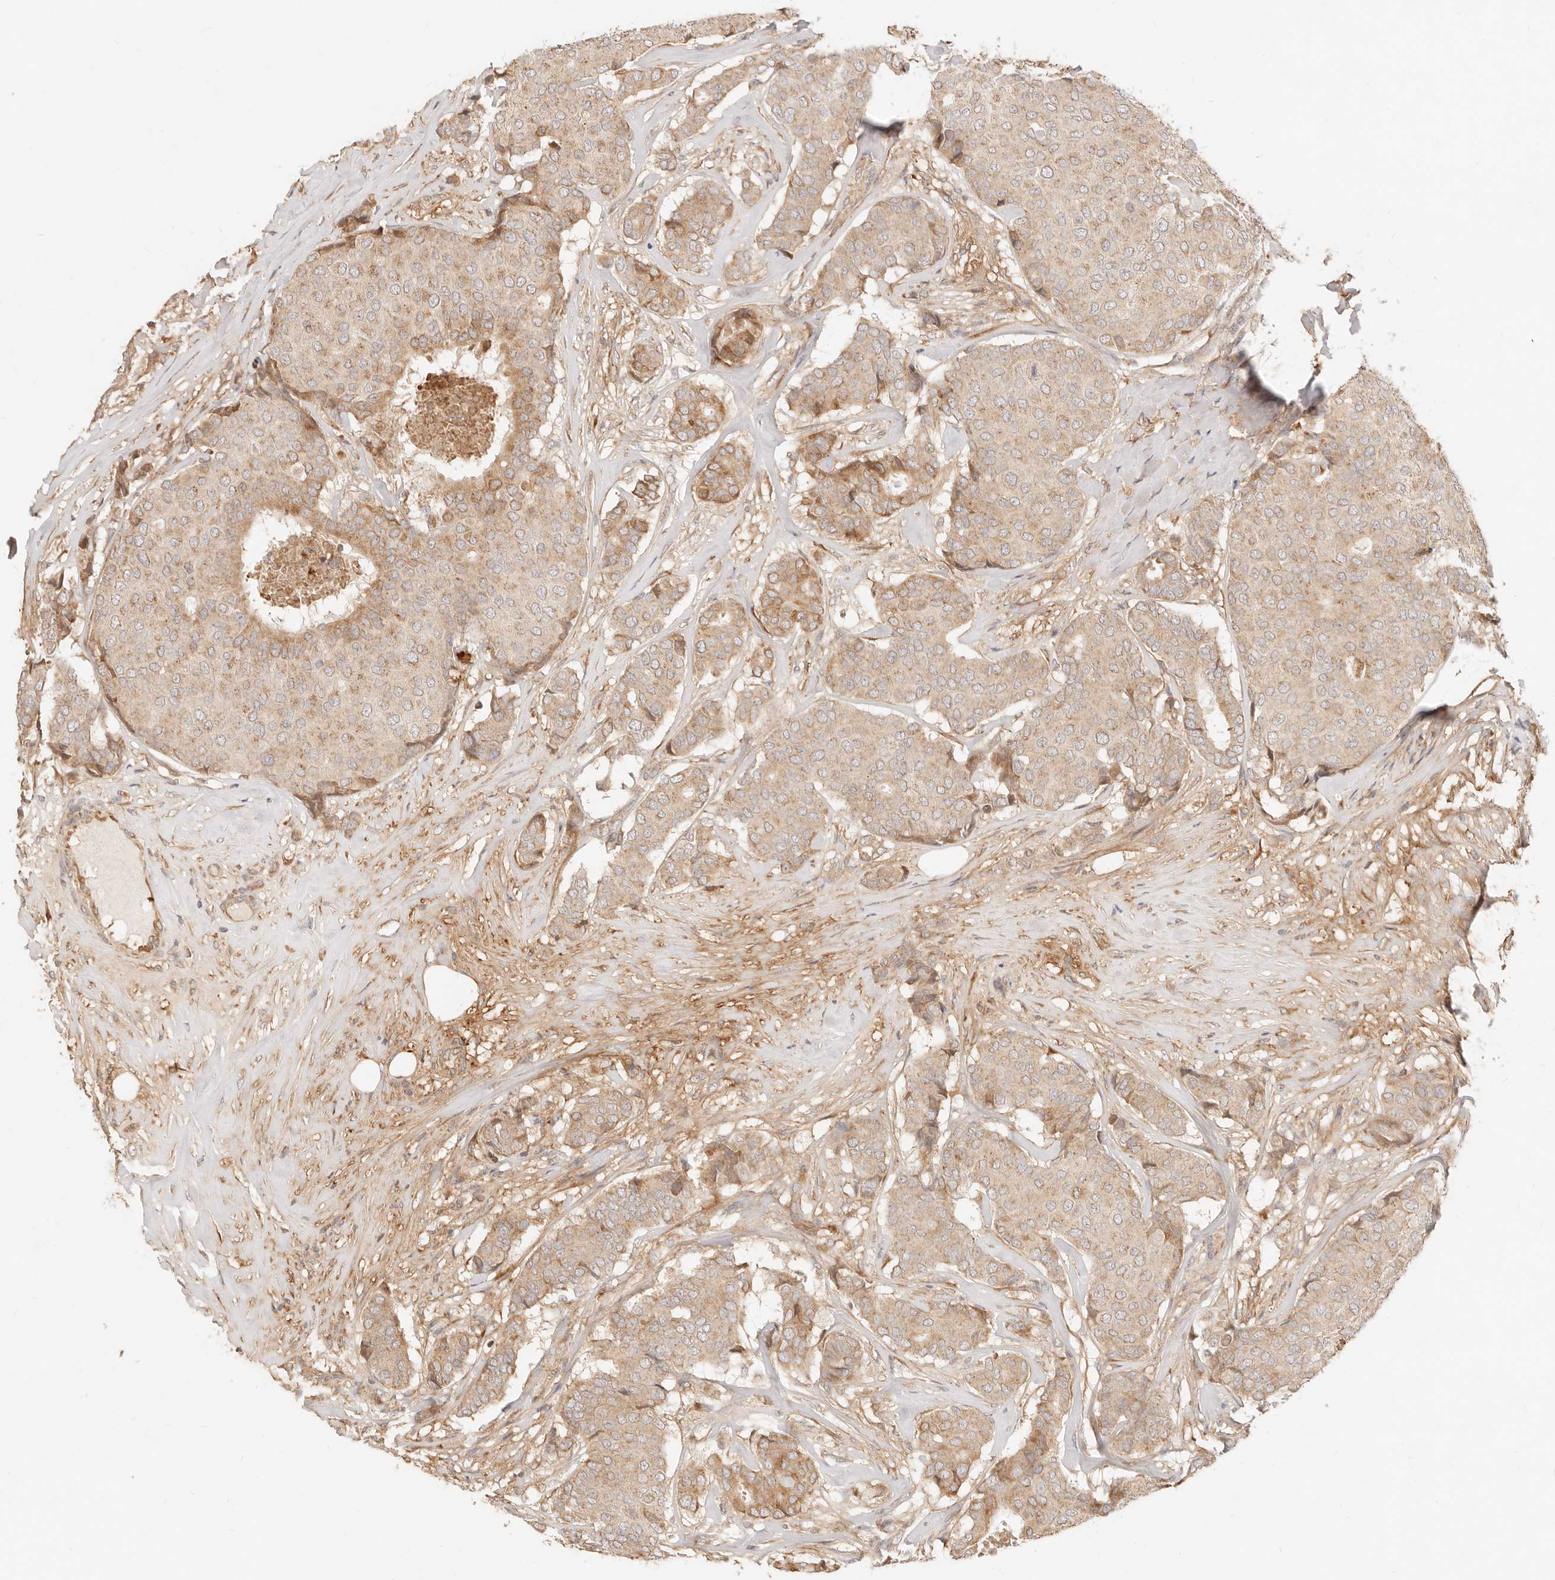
{"staining": {"intensity": "moderate", "quantity": ">75%", "location": "cytoplasmic/membranous"}, "tissue": "breast cancer", "cell_type": "Tumor cells", "image_type": "cancer", "snomed": [{"axis": "morphology", "description": "Duct carcinoma"}, {"axis": "topography", "description": "Breast"}], "caption": "High-magnification brightfield microscopy of invasive ductal carcinoma (breast) stained with DAB (brown) and counterstained with hematoxylin (blue). tumor cells exhibit moderate cytoplasmic/membranous positivity is identified in about>75% of cells. Immunohistochemistry (ihc) stains the protein in brown and the nuclei are stained blue.", "gene": "UBXN10", "patient": {"sex": "female", "age": 75}}